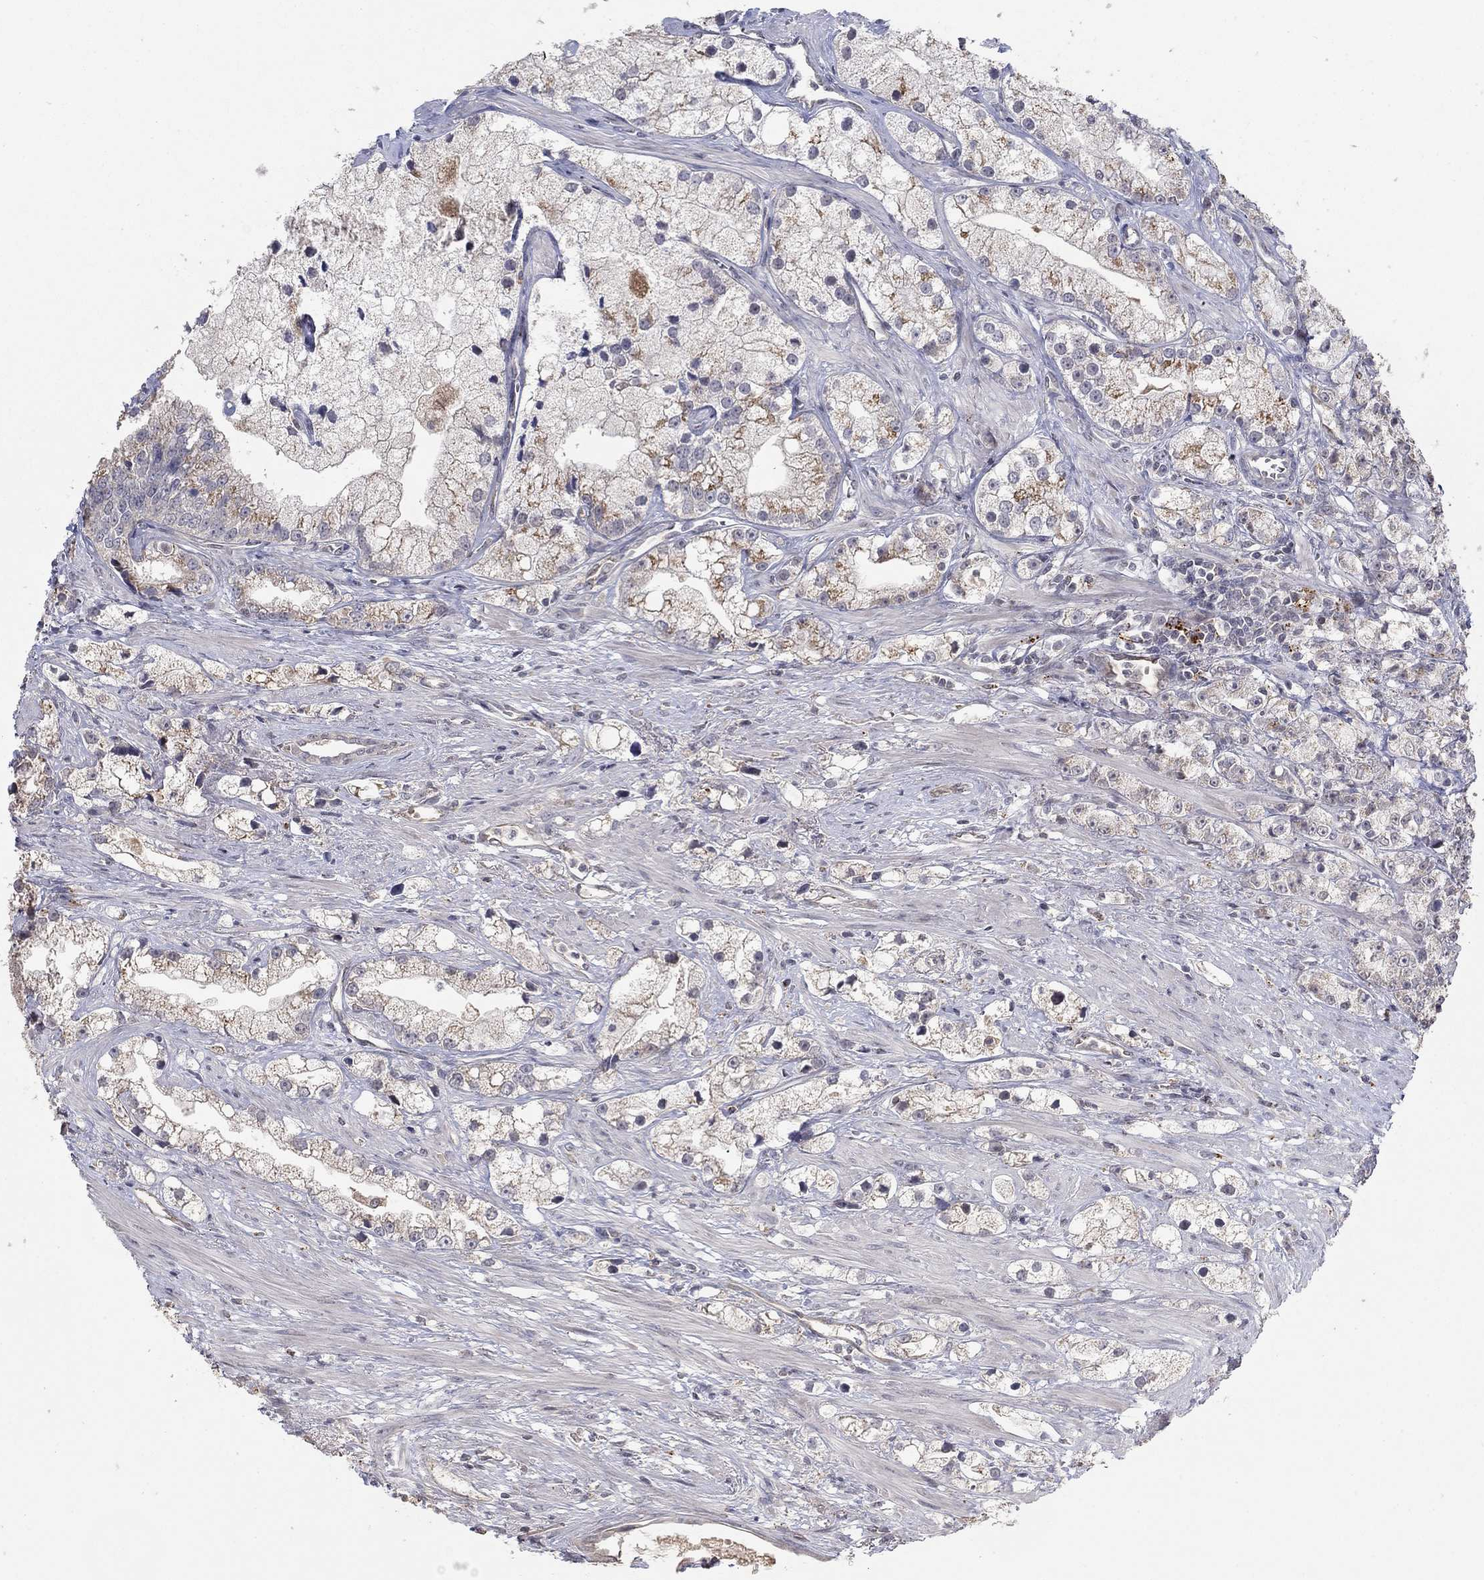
{"staining": {"intensity": "moderate", "quantity": "<25%", "location": "cytoplasmic/membranous"}, "tissue": "prostate cancer", "cell_type": "Tumor cells", "image_type": "cancer", "snomed": [{"axis": "morphology", "description": "Adenocarcinoma, NOS"}, {"axis": "topography", "description": "Prostate and seminal vesicle, NOS"}, {"axis": "topography", "description": "Prostate"}], "caption": "Protein expression analysis of adenocarcinoma (prostate) demonstrates moderate cytoplasmic/membranous staining in approximately <25% of tumor cells.", "gene": "LPCAT4", "patient": {"sex": "male", "age": 79}}